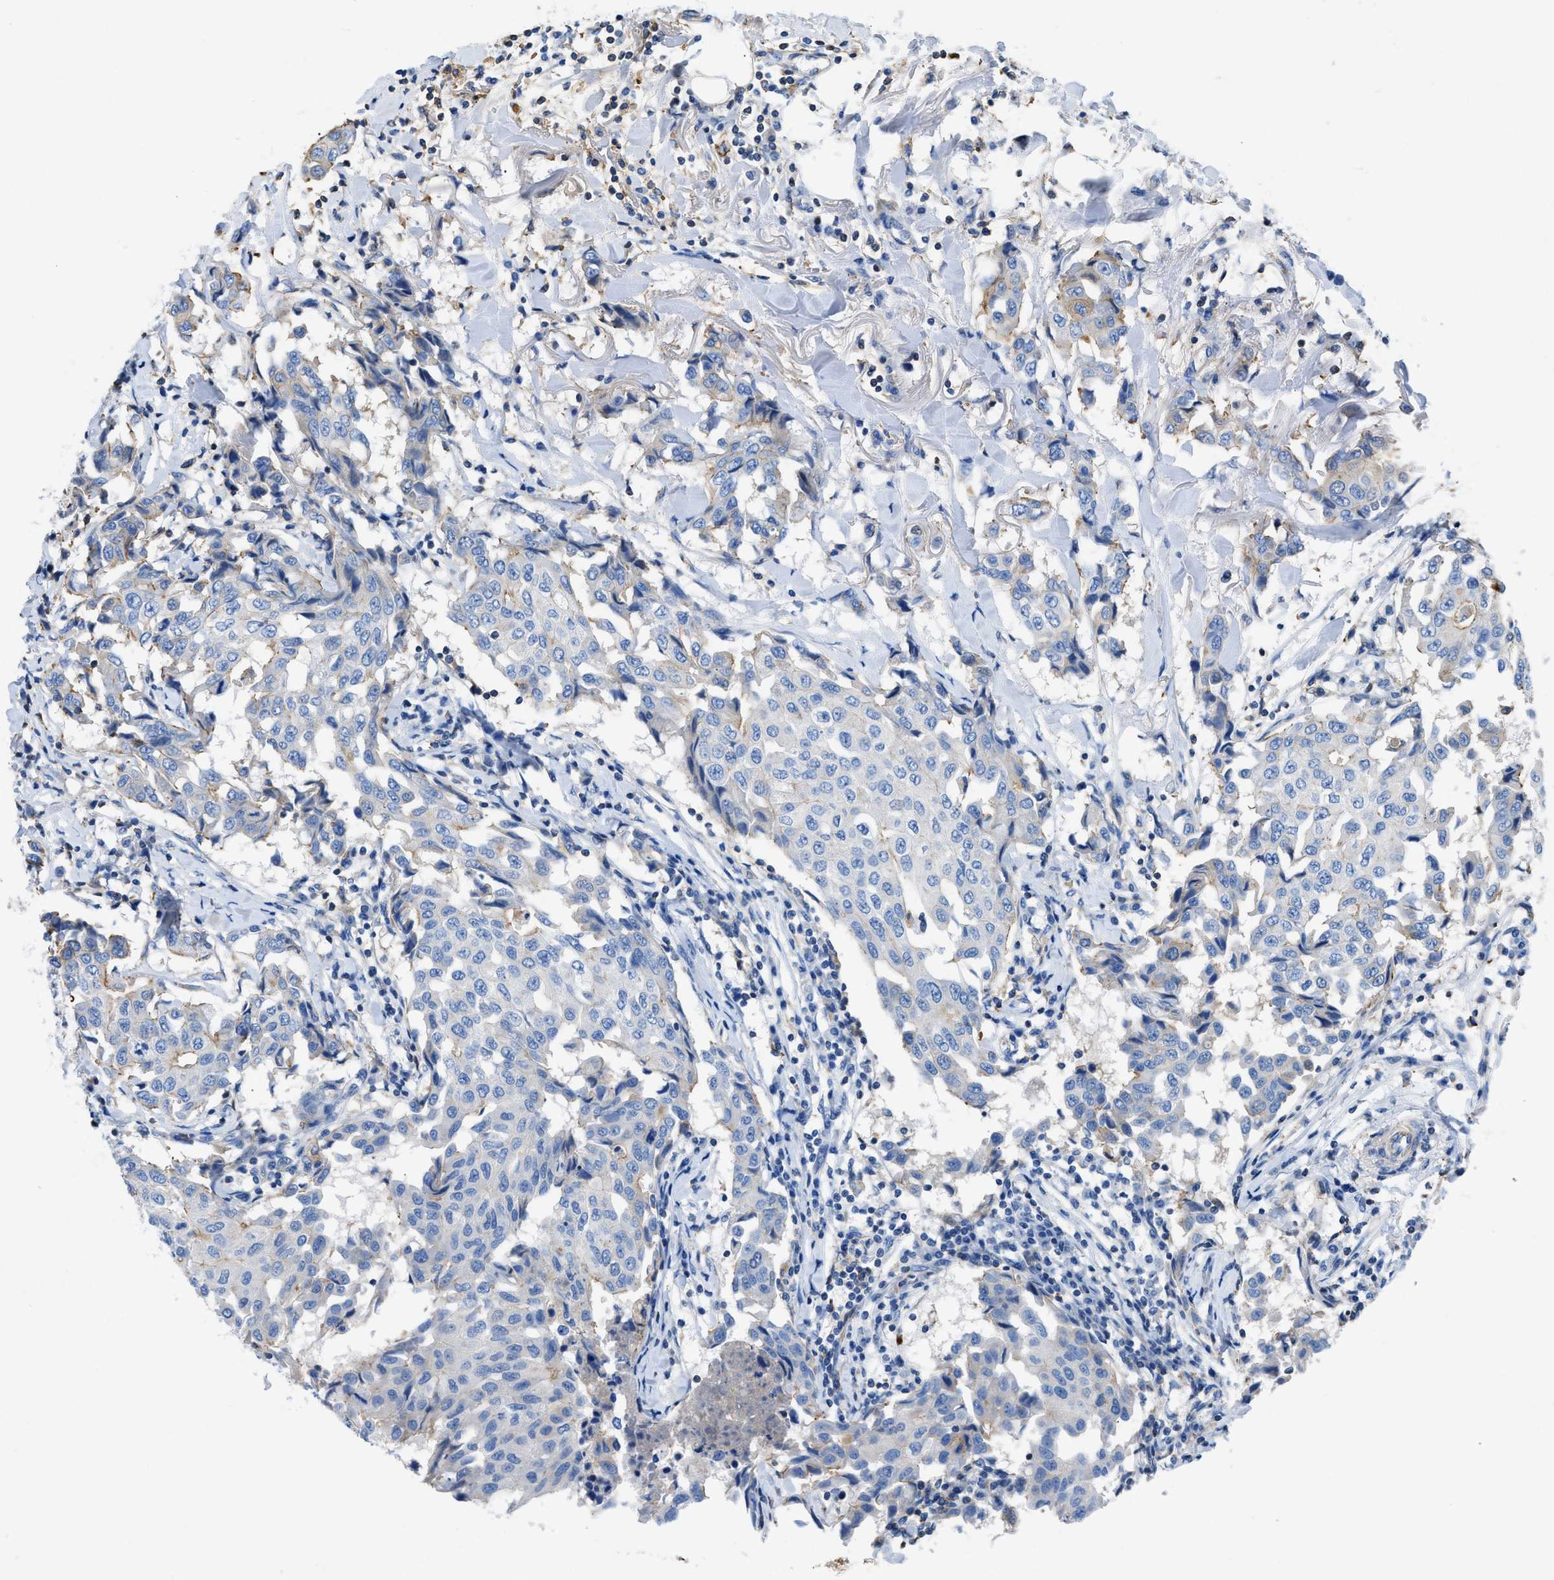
{"staining": {"intensity": "moderate", "quantity": "<25%", "location": "cytoplasmic/membranous"}, "tissue": "breast cancer", "cell_type": "Tumor cells", "image_type": "cancer", "snomed": [{"axis": "morphology", "description": "Duct carcinoma"}, {"axis": "topography", "description": "Breast"}], "caption": "Immunohistochemical staining of human breast invasive ductal carcinoma exhibits low levels of moderate cytoplasmic/membranous positivity in about <25% of tumor cells.", "gene": "ATP6V0D1", "patient": {"sex": "female", "age": 80}}